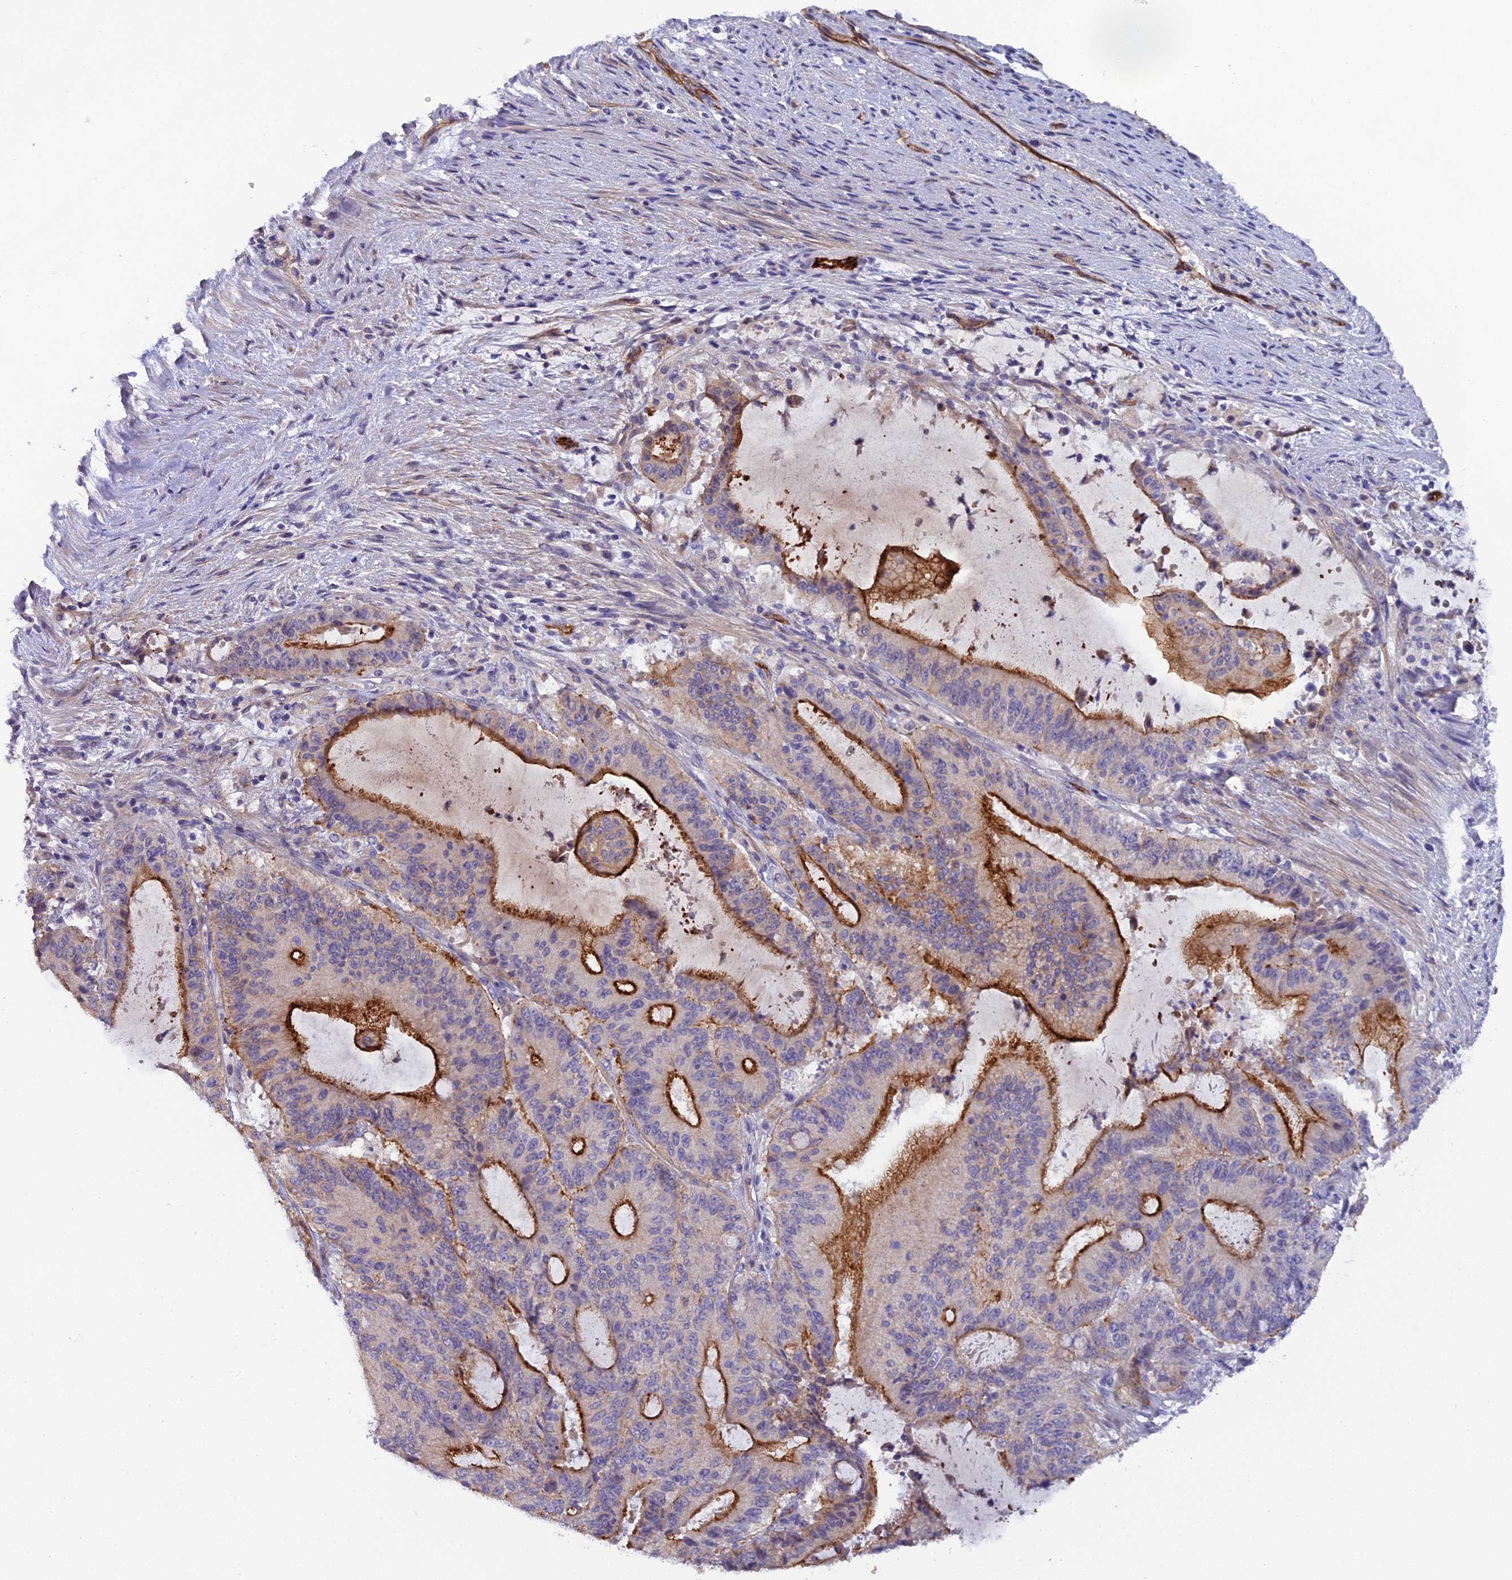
{"staining": {"intensity": "strong", "quantity": "25%-75%", "location": "cytoplasmic/membranous"}, "tissue": "liver cancer", "cell_type": "Tumor cells", "image_type": "cancer", "snomed": [{"axis": "morphology", "description": "Normal tissue, NOS"}, {"axis": "morphology", "description": "Cholangiocarcinoma"}, {"axis": "topography", "description": "Liver"}, {"axis": "topography", "description": "Peripheral nerve tissue"}], "caption": "Immunohistochemical staining of cholangiocarcinoma (liver) exhibits strong cytoplasmic/membranous protein positivity in approximately 25%-75% of tumor cells. The protein of interest is shown in brown color, while the nuclei are stained blue.", "gene": "CFAP47", "patient": {"sex": "female", "age": 73}}